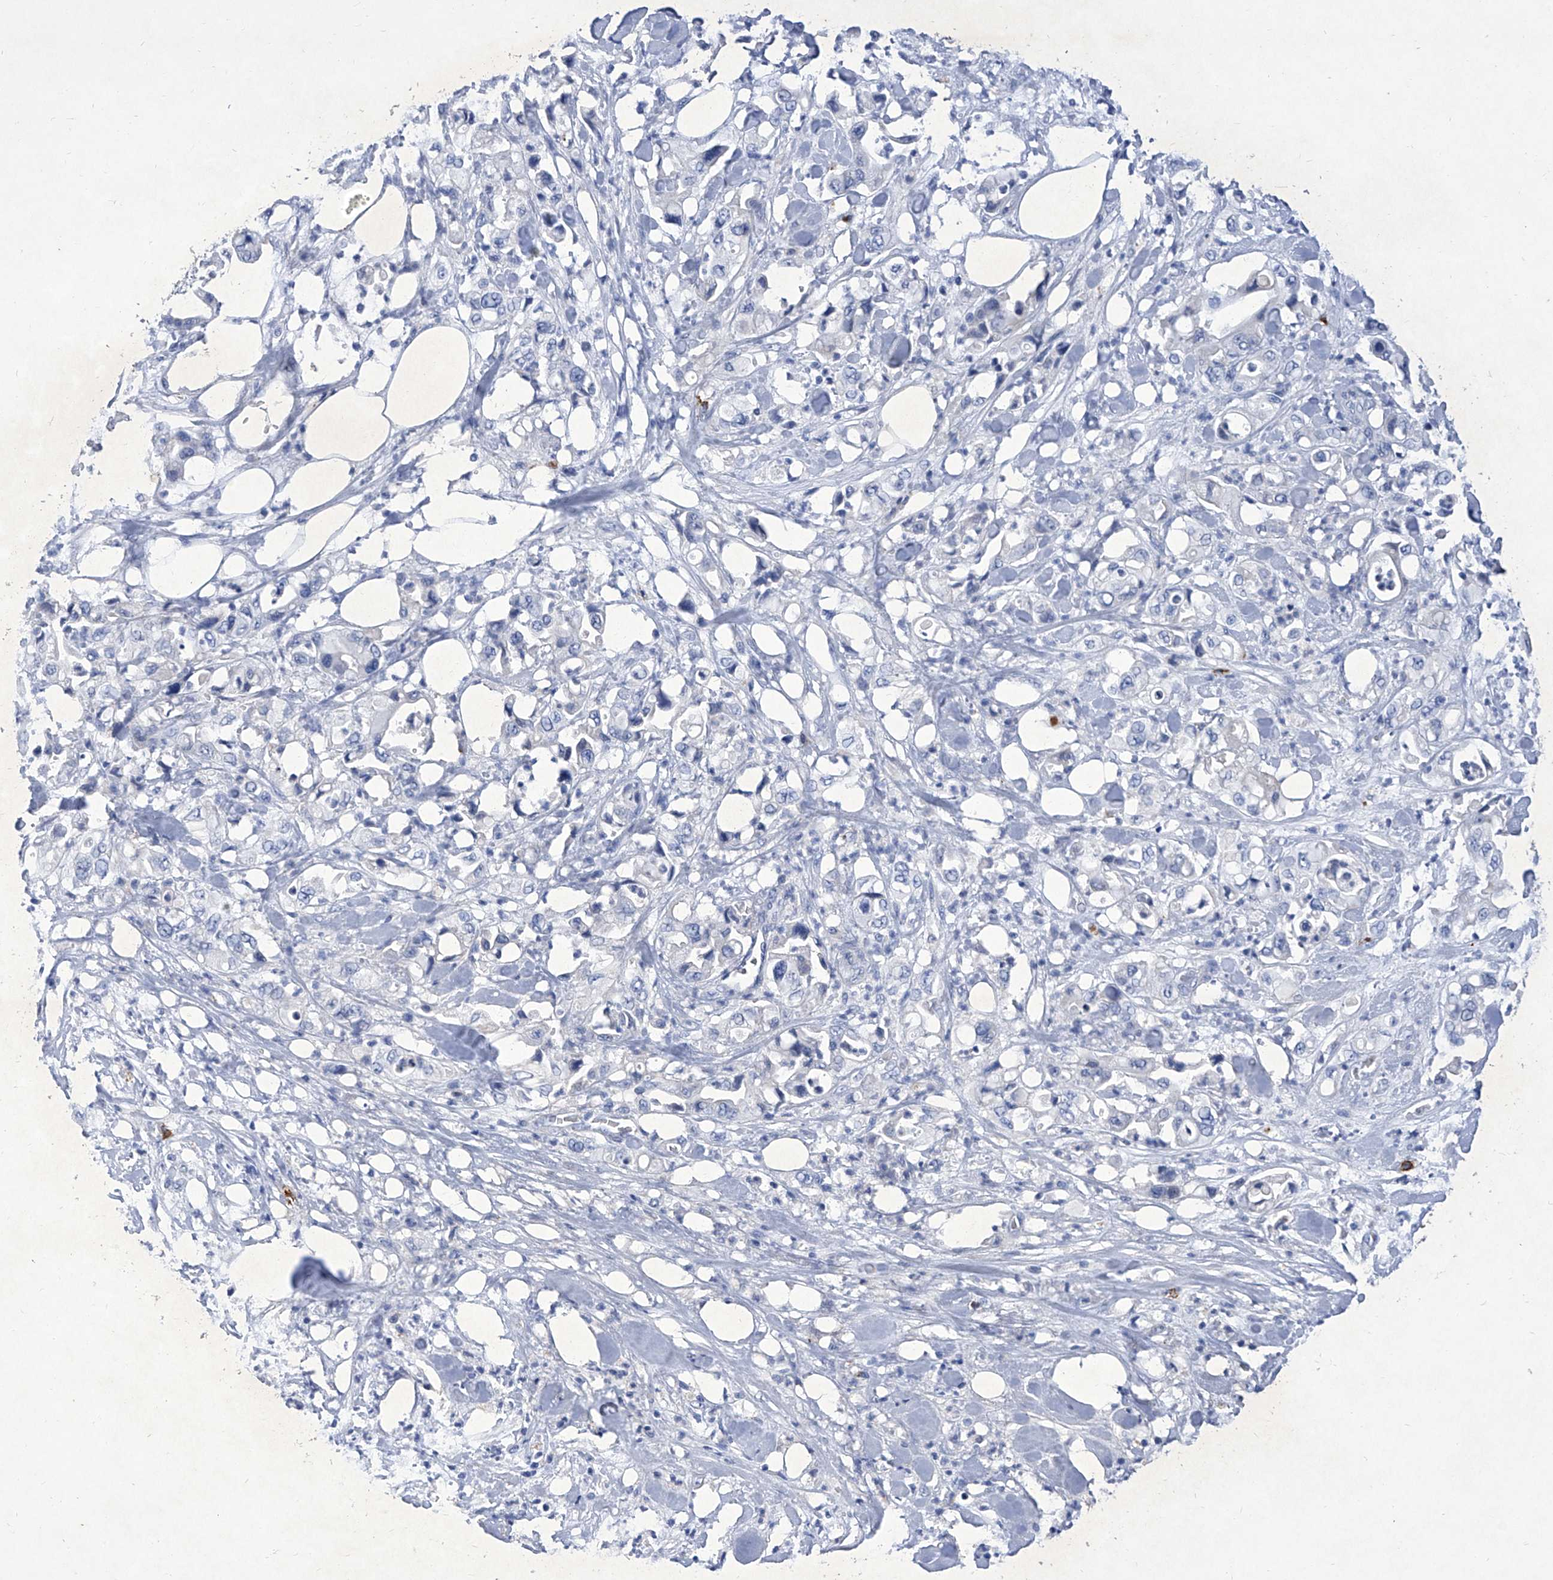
{"staining": {"intensity": "negative", "quantity": "none", "location": "none"}, "tissue": "pancreatic cancer", "cell_type": "Tumor cells", "image_type": "cancer", "snomed": [{"axis": "morphology", "description": "Adenocarcinoma, NOS"}, {"axis": "topography", "description": "Pancreas"}], "caption": "The micrograph displays no significant positivity in tumor cells of adenocarcinoma (pancreatic).", "gene": "IFNL2", "patient": {"sex": "male", "age": 70}}